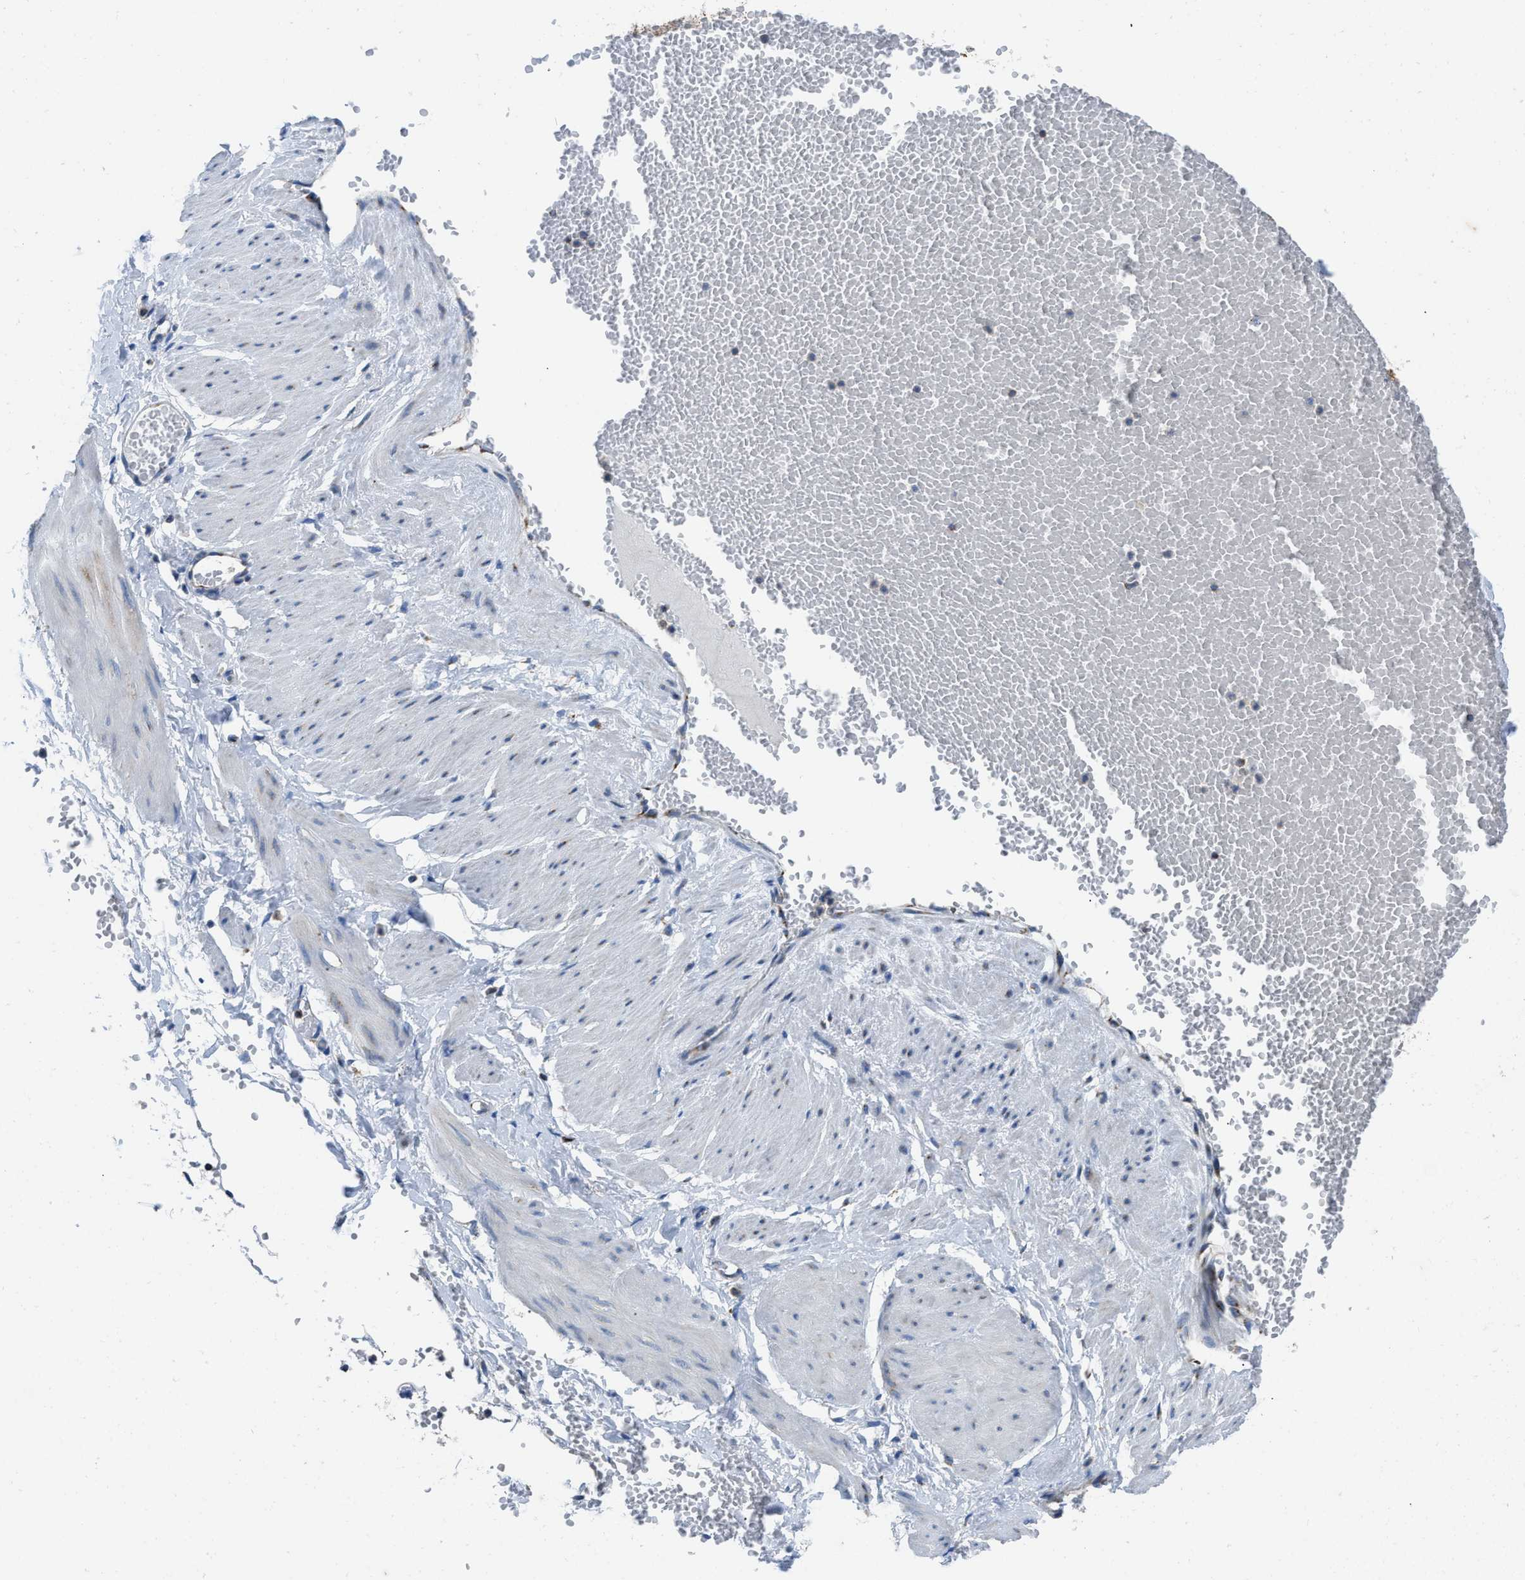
{"staining": {"intensity": "moderate", "quantity": "25%-75%", "location": "cytoplasmic/membranous"}, "tissue": "adipose tissue", "cell_type": "Adipocytes", "image_type": "normal", "snomed": [{"axis": "morphology", "description": "Normal tissue, NOS"}, {"axis": "topography", "description": "Soft tissue"}], "caption": "Immunohistochemistry (IHC) staining of unremarkable adipose tissue, which reveals medium levels of moderate cytoplasmic/membranous positivity in about 25%-75% of adipocytes indicating moderate cytoplasmic/membranous protein positivity. The staining was performed using DAB (3,3'-diaminobenzidine) (brown) for protein detection and nuclei were counterstained in hematoxylin (blue).", "gene": "ETFB", "patient": {"sex": "male", "age": 72}}